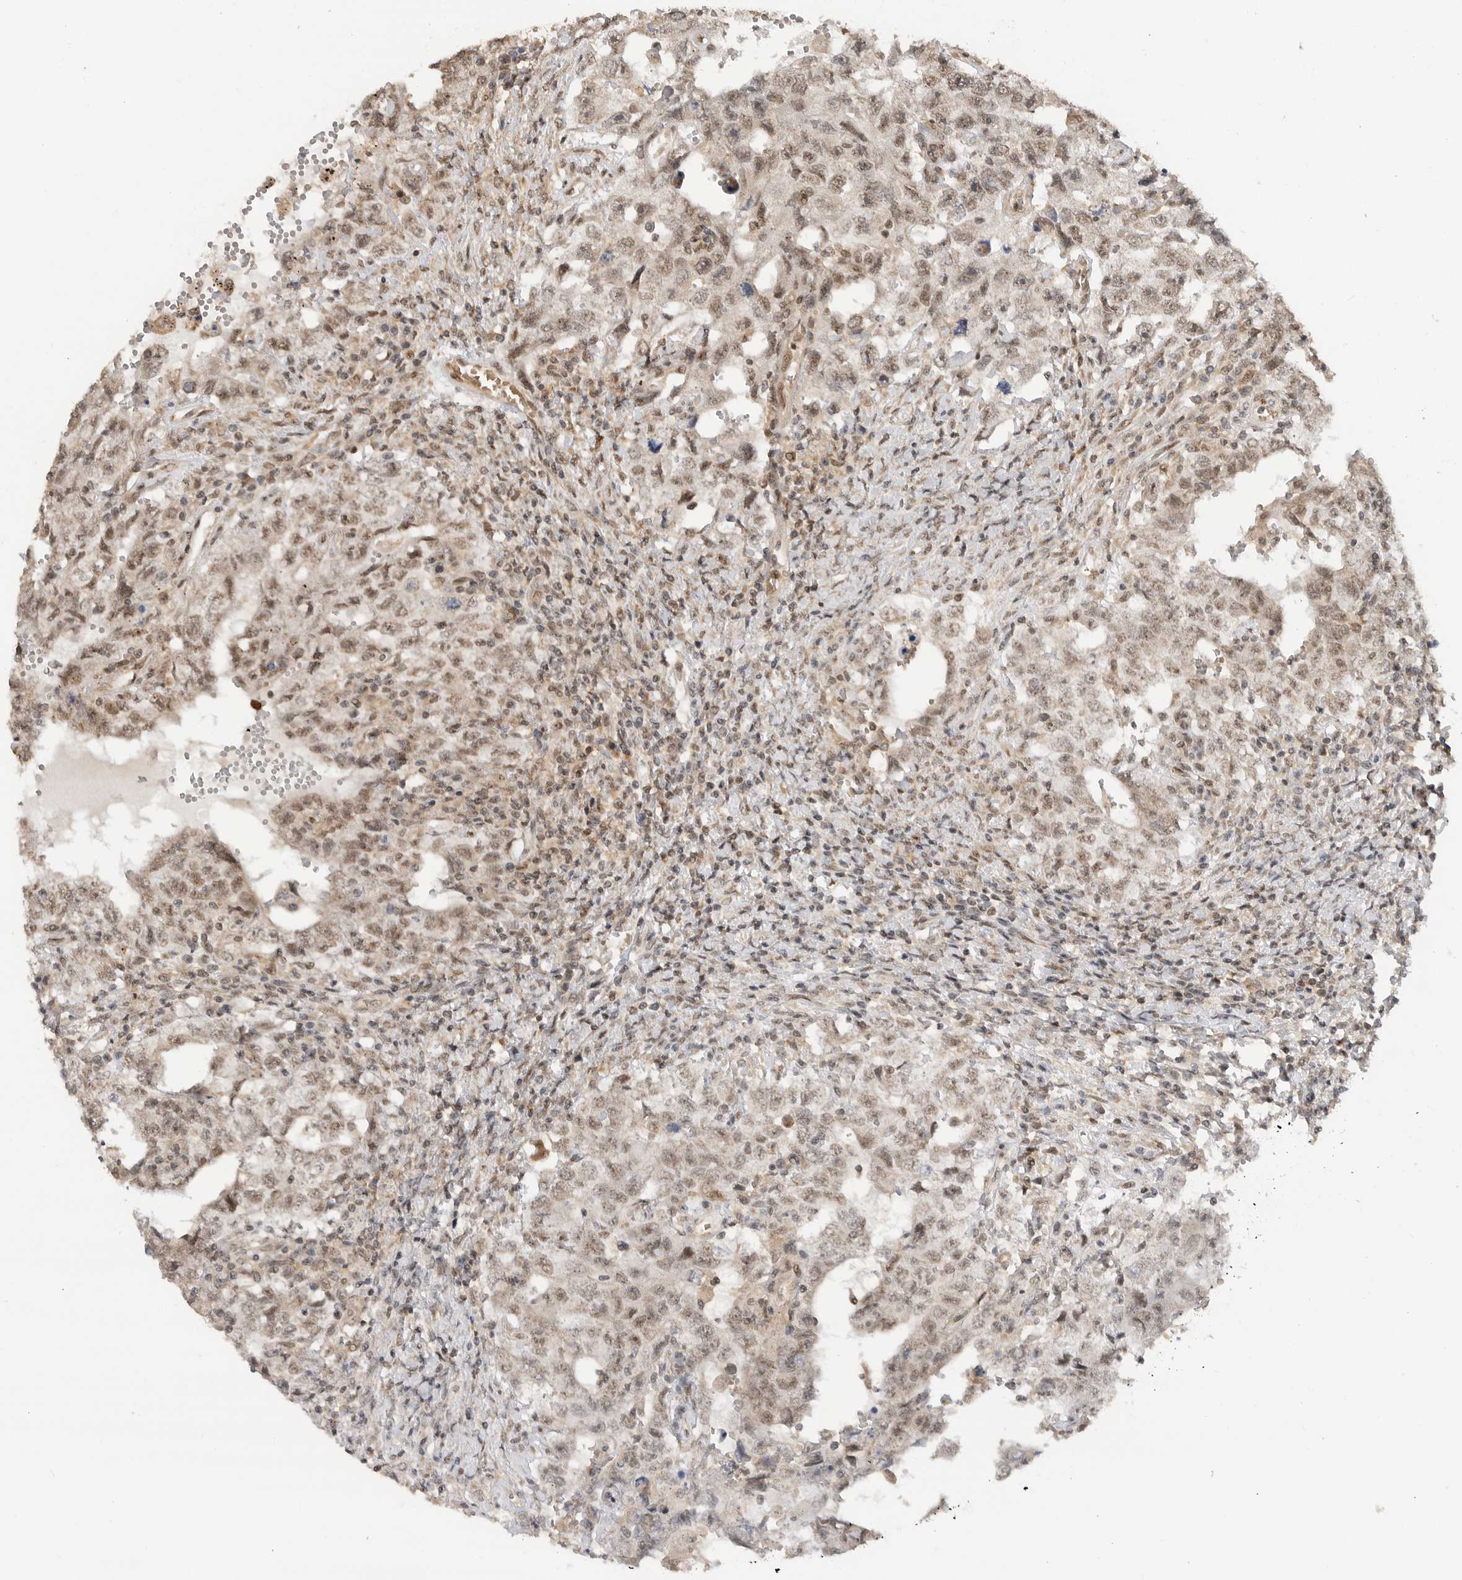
{"staining": {"intensity": "weak", "quantity": ">75%", "location": "cytoplasmic/membranous,nuclear"}, "tissue": "testis cancer", "cell_type": "Tumor cells", "image_type": "cancer", "snomed": [{"axis": "morphology", "description": "Carcinoma, Embryonal, NOS"}, {"axis": "topography", "description": "Testis"}], "caption": "An image showing weak cytoplasmic/membranous and nuclear positivity in about >75% of tumor cells in embryonal carcinoma (testis), as visualized by brown immunohistochemical staining.", "gene": "ALKAL1", "patient": {"sex": "male", "age": 26}}